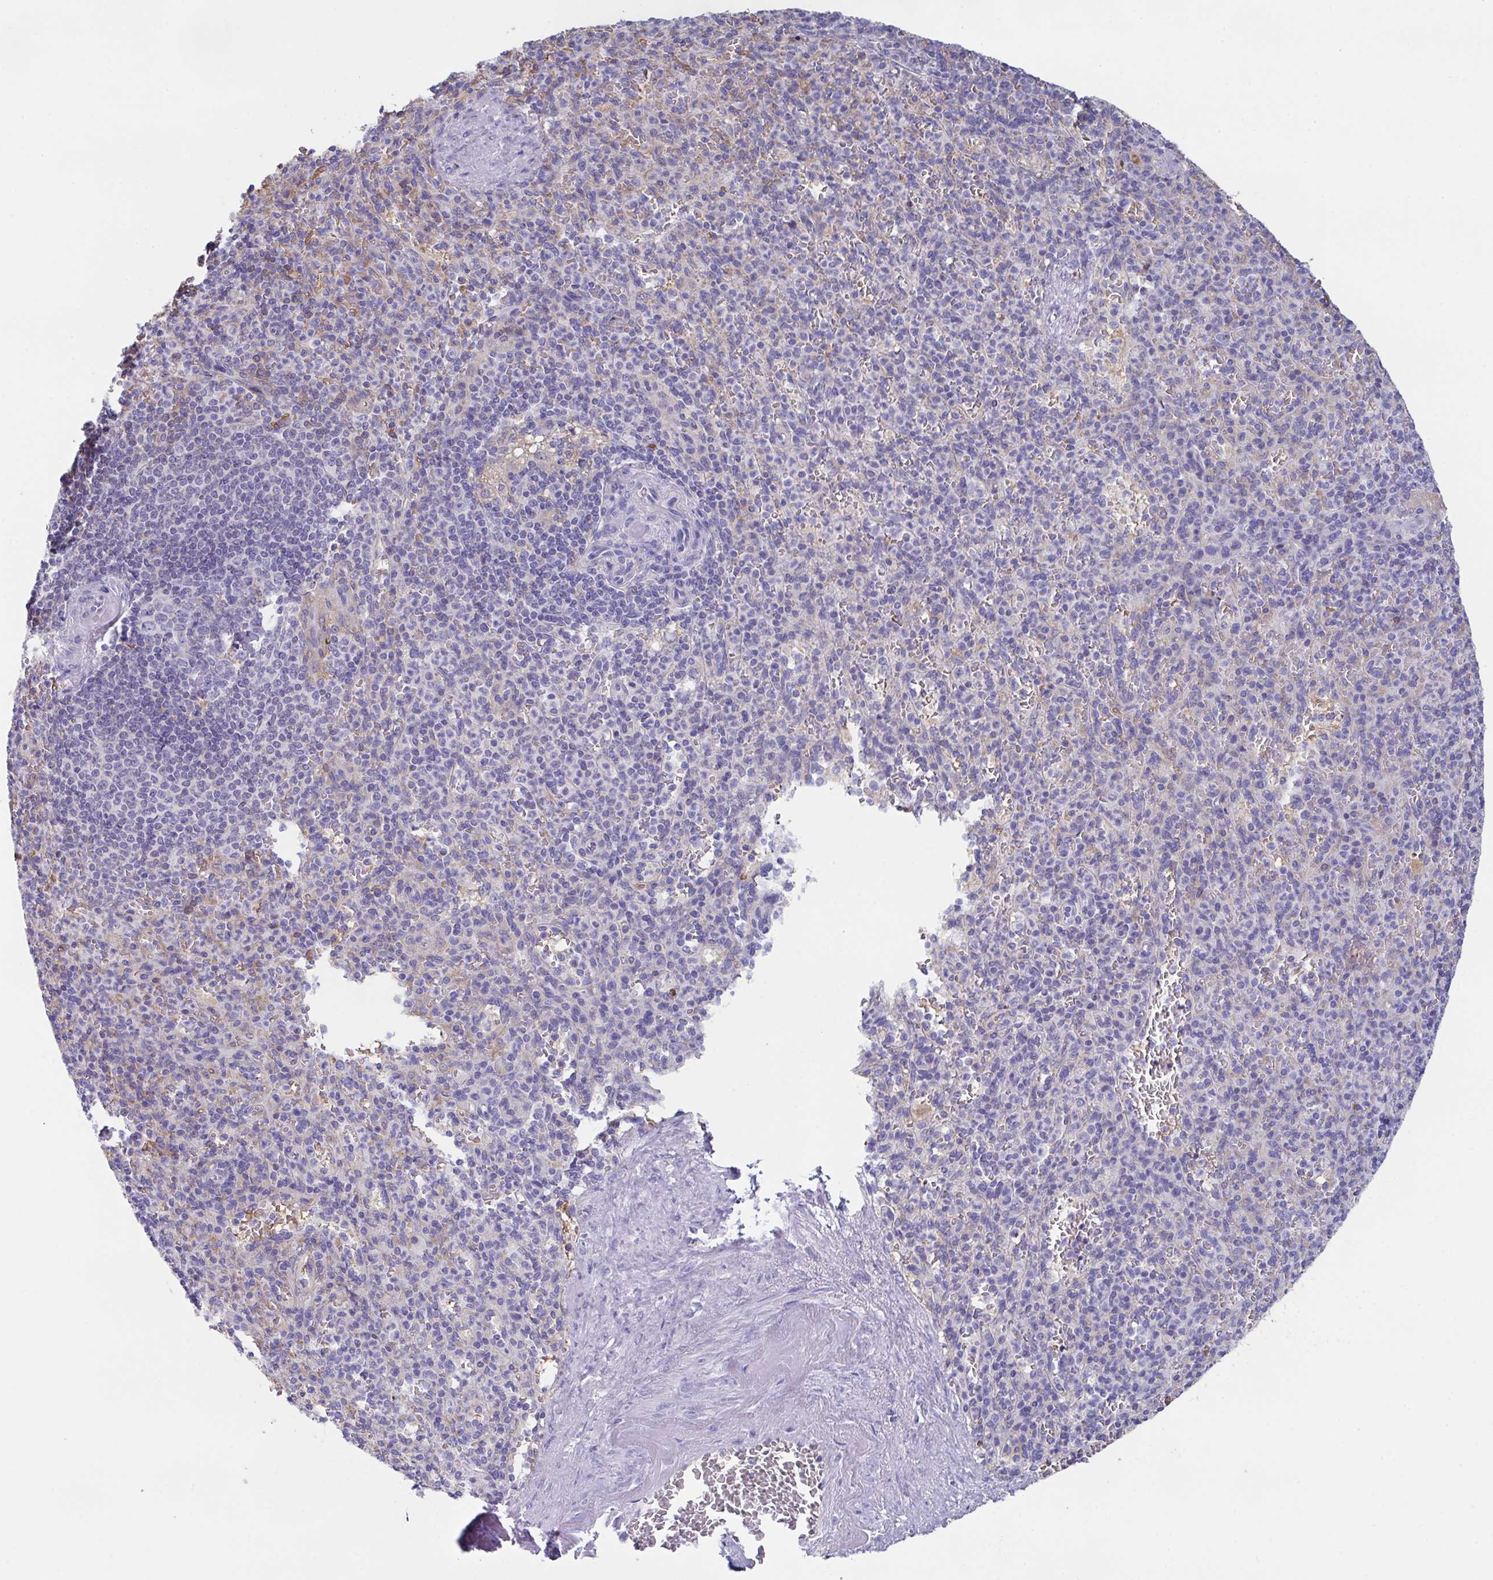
{"staining": {"intensity": "negative", "quantity": "none", "location": "none"}, "tissue": "spleen", "cell_type": "Cells in red pulp", "image_type": "normal", "snomed": [{"axis": "morphology", "description": "Normal tissue, NOS"}, {"axis": "topography", "description": "Spleen"}], "caption": "This is a micrograph of immunohistochemistry staining of normal spleen, which shows no positivity in cells in red pulp. (DAB IHC visualized using brightfield microscopy, high magnification).", "gene": "TFAP2C", "patient": {"sex": "female", "age": 74}}